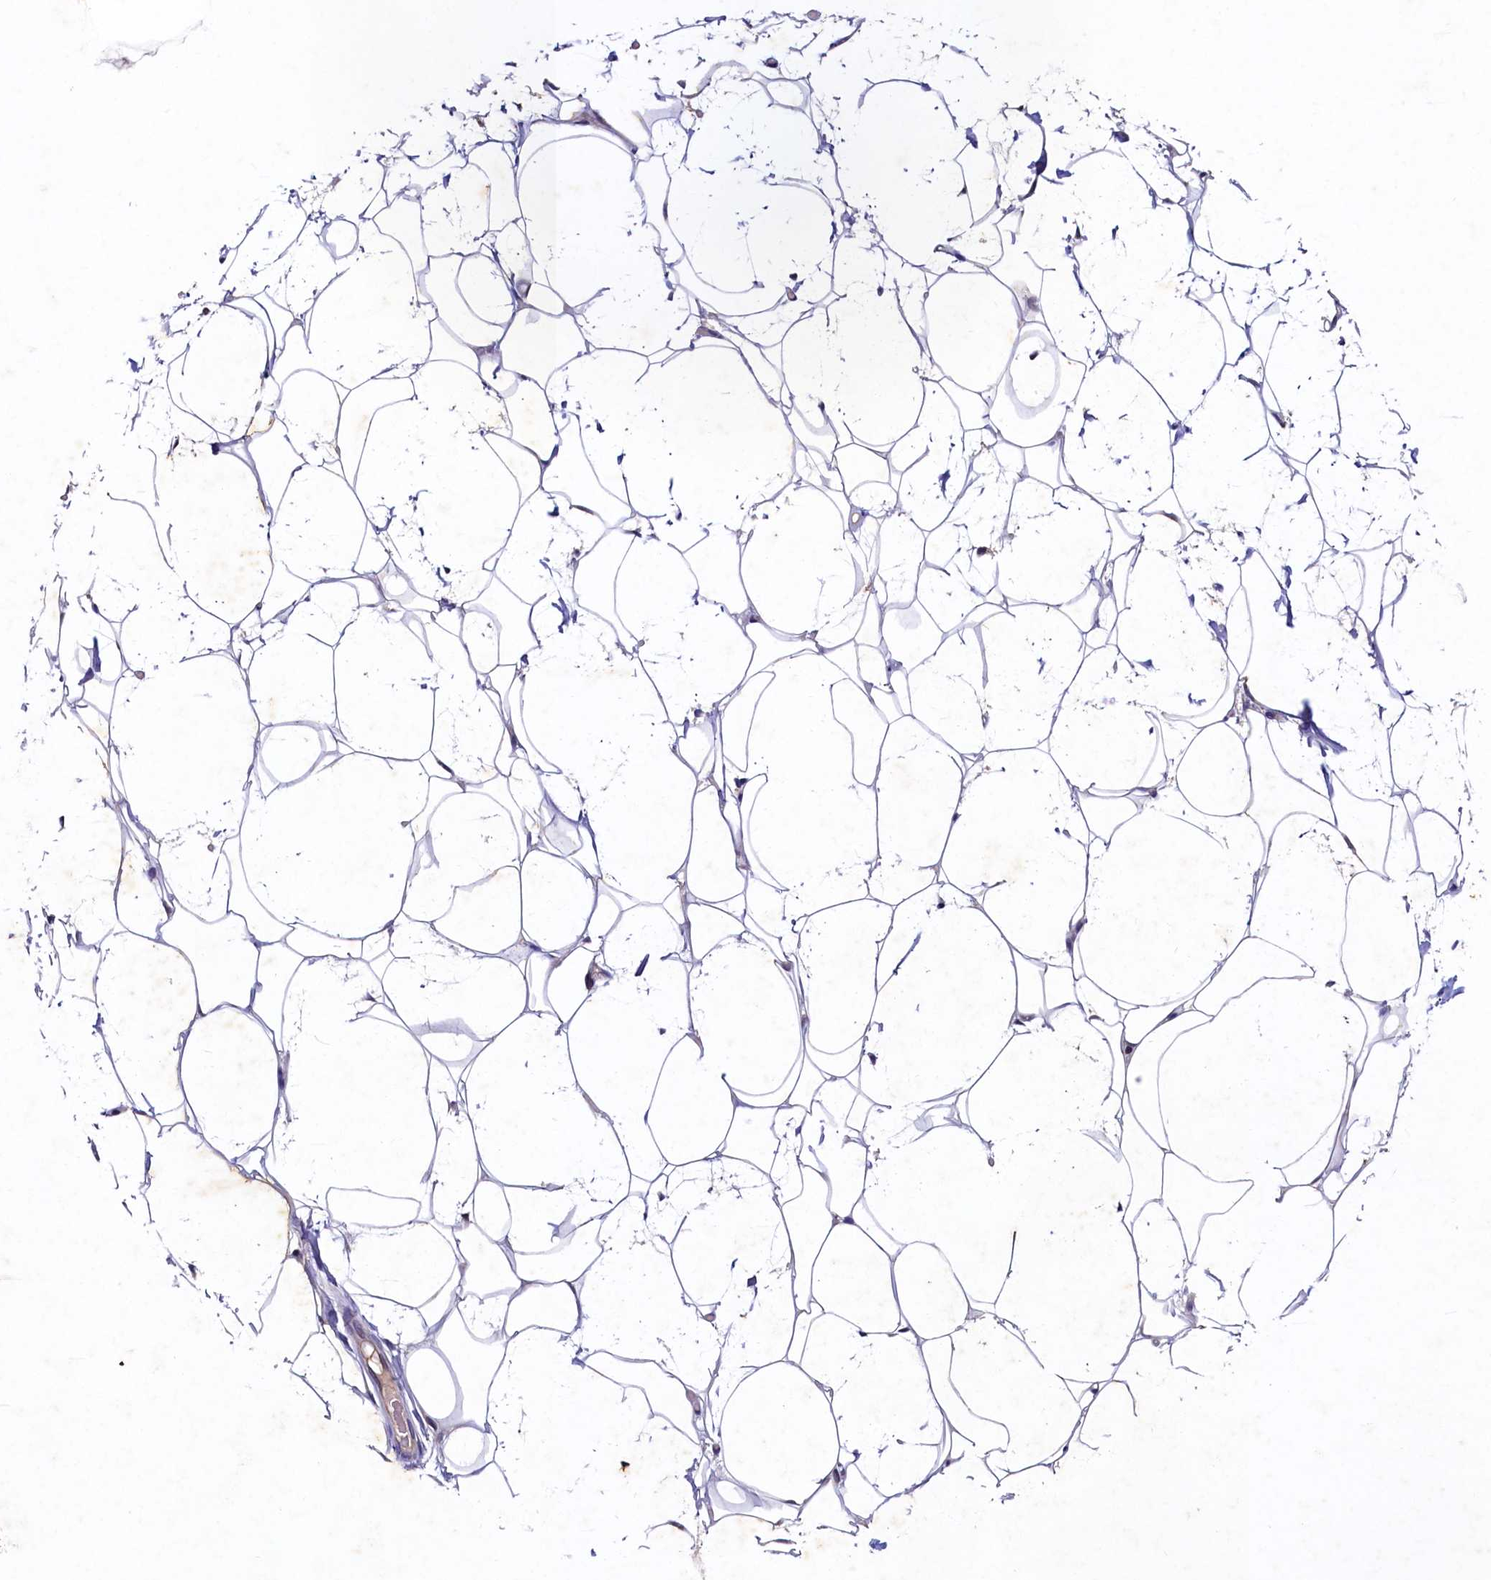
{"staining": {"intensity": "moderate", "quantity": "<25%", "location": "cytoplasmic/membranous"}, "tissue": "adipose tissue", "cell_type": "Adipocytes", "image_type": "normal", "snomed": [{"axis": "morphology", "description": "Normal tissue, NOS"}, {"axis": "topography", "description": "Breast"}], "caption": "Immunohistochemical staining of normal human adipose tissue reveals moderate cytoplasmic/membranous protein staining in about <25% of adipocytes. (Stains: DAB (3,3'-diaminobenzidine) in brown, nuclei in blue, Microscopy: brightfield microscopy at high magnification).", "gene": "LATS2", "patient": {"sex": "female", "age": 26}}